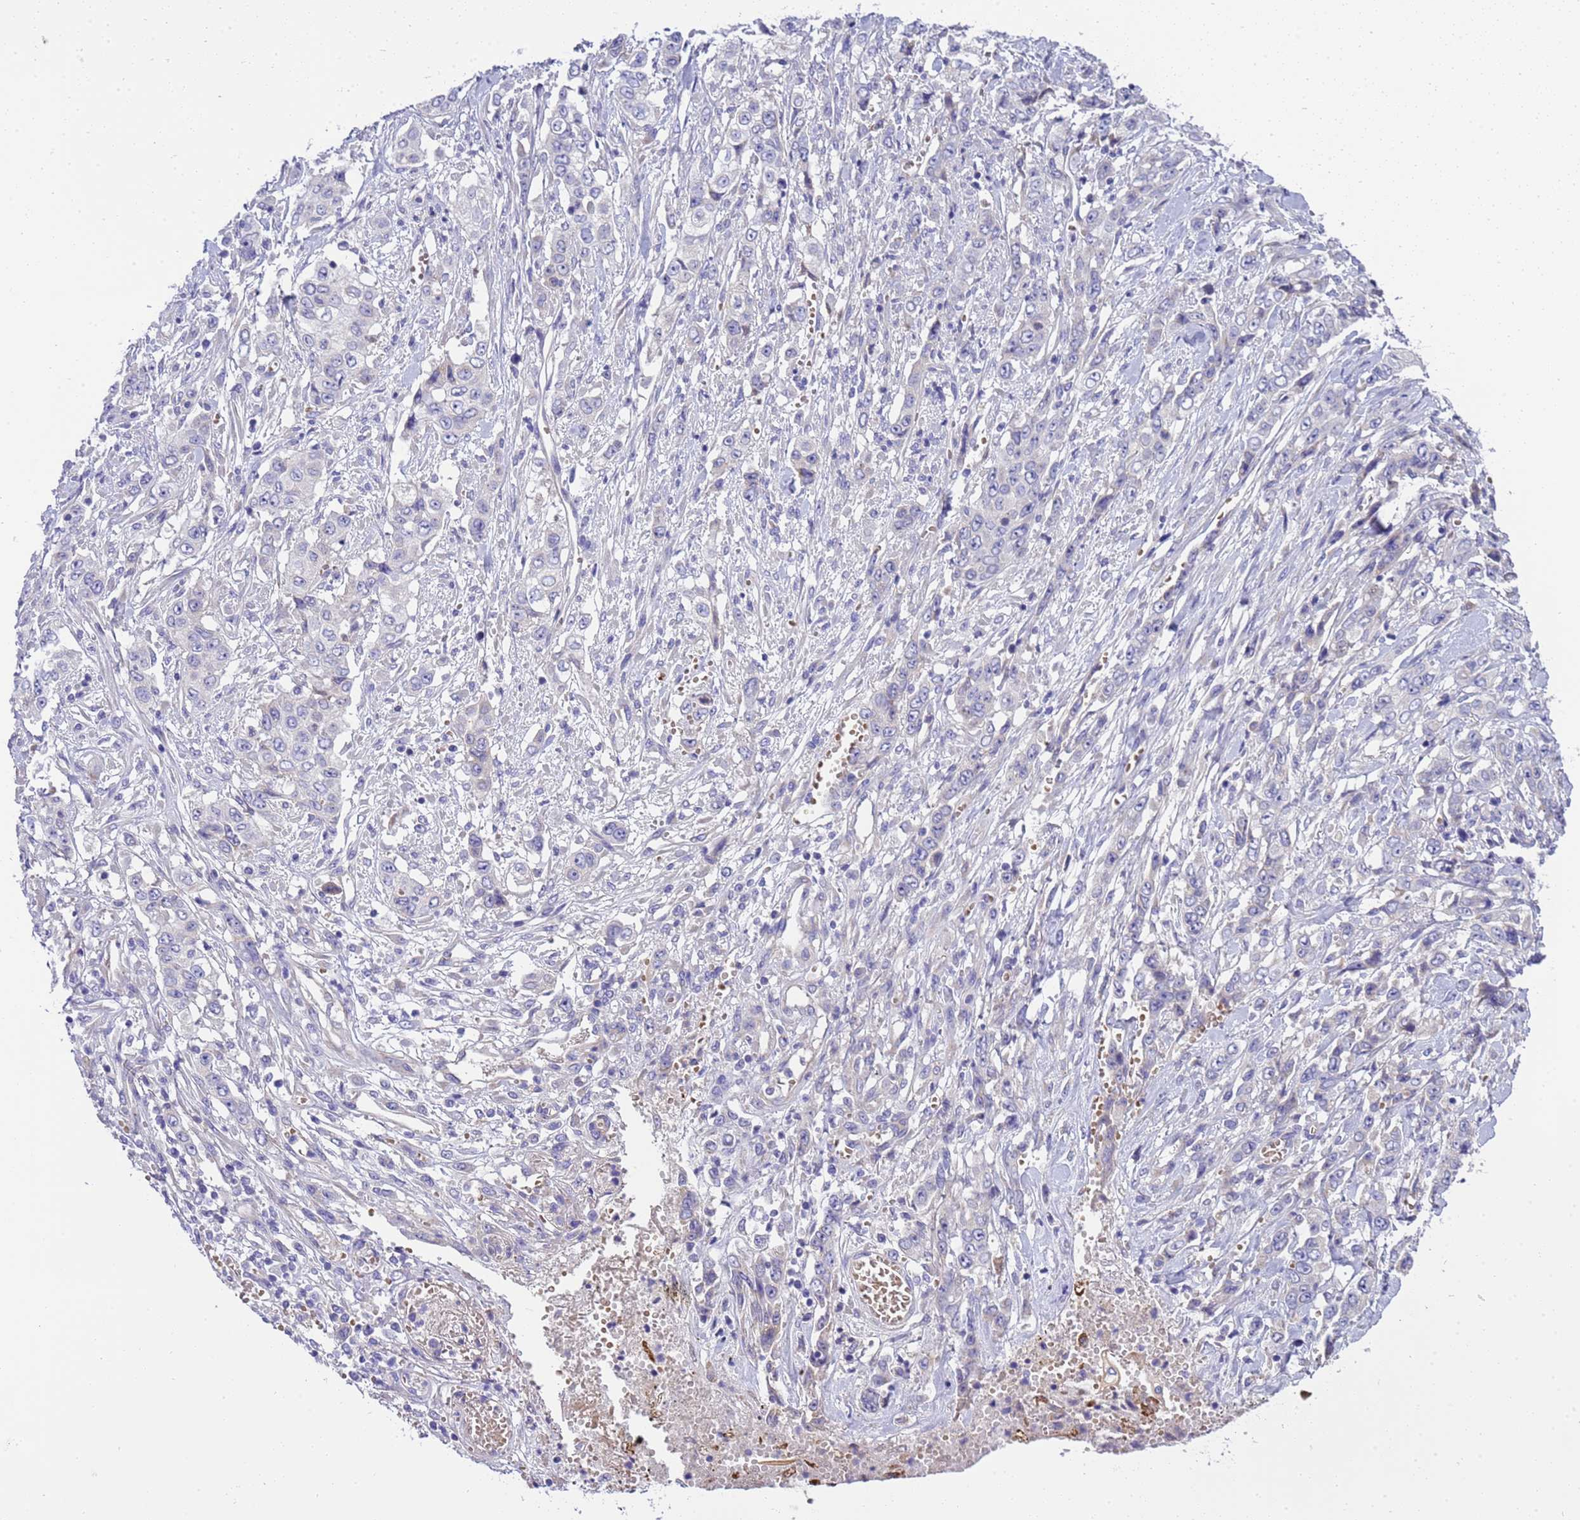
{"staining": {"intensity": "weak", "quantity": "<25%", "location": "cytoplasmic/membranous"}, "tissue": "stomach cancer", "cell_type": "Tumor cells", "image_type": "cancer", "snomed": [{"axis": "morphology", "description": "Normal tissue, NOS"}, {"axis": "morphology", "description": "Adenocarcinoma, NOS"}, {"axis": "topography", "description": "Stomach"}], "caption": "This is an immunohistochemistry (IHC) photomicrograph of human stomach adenocarcinoma. There is no expression in tumor cells.", "gene": "RIPPLY2", "patient": {"sex": "female", "age": 64}}